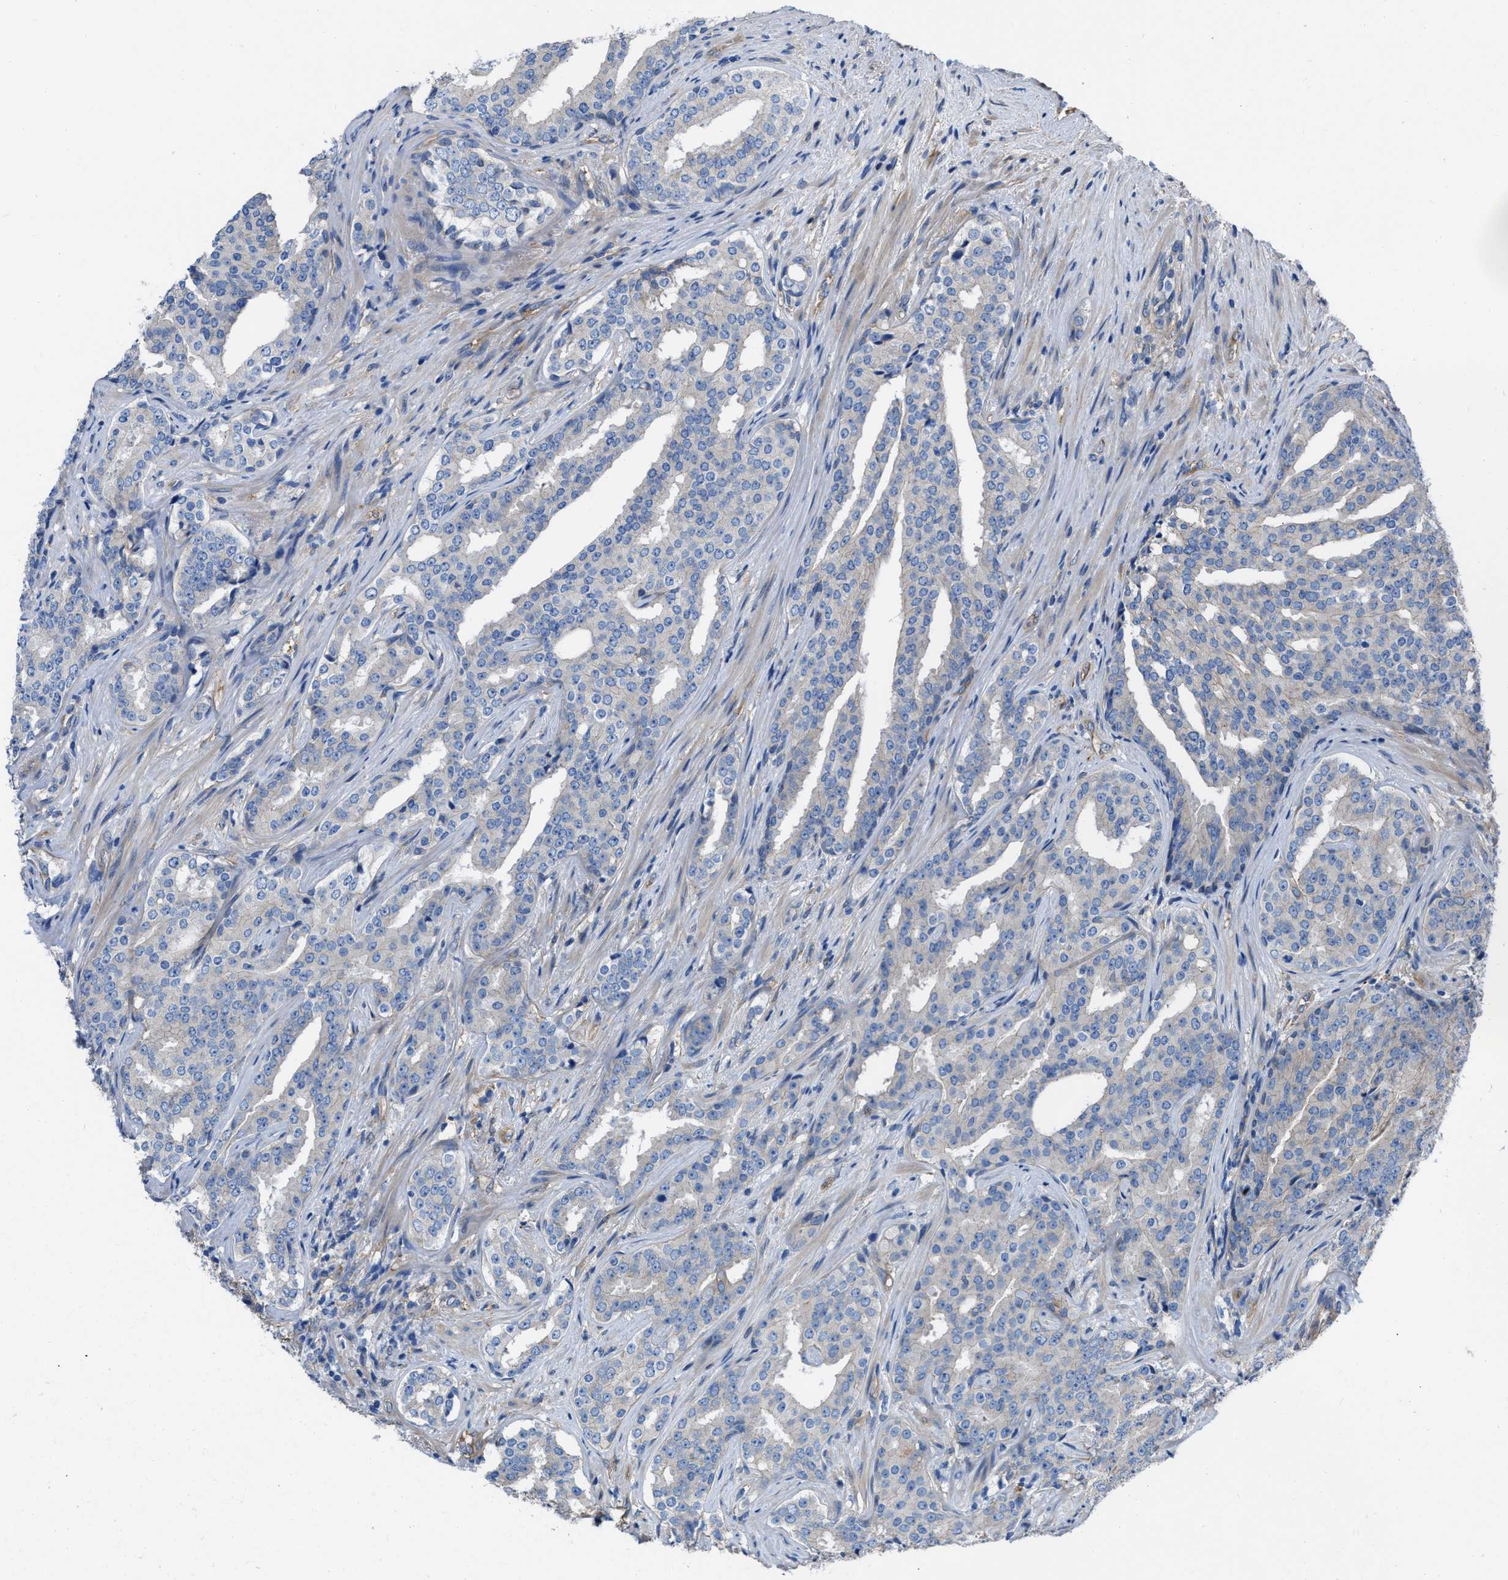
{"staining": {"intensity": "negative", "quantity": "none", "location": "none"}, "tissue": "prostate cancer", "cell_type": "Tumor cells", "image_type": "cancer", "snomed": [{"axis": "morphology", "description": "Adenocarcinoma, High grade"}, {"axis": "topography", "description": "Prostate"}], "caption": "DAB immunohistochemical staining of human prostate high-grade adenocarcinoma displays no significant expression in tumor cells.", "gene": "TRIOBP", "patient": {"sex": "male", "age": 71}}